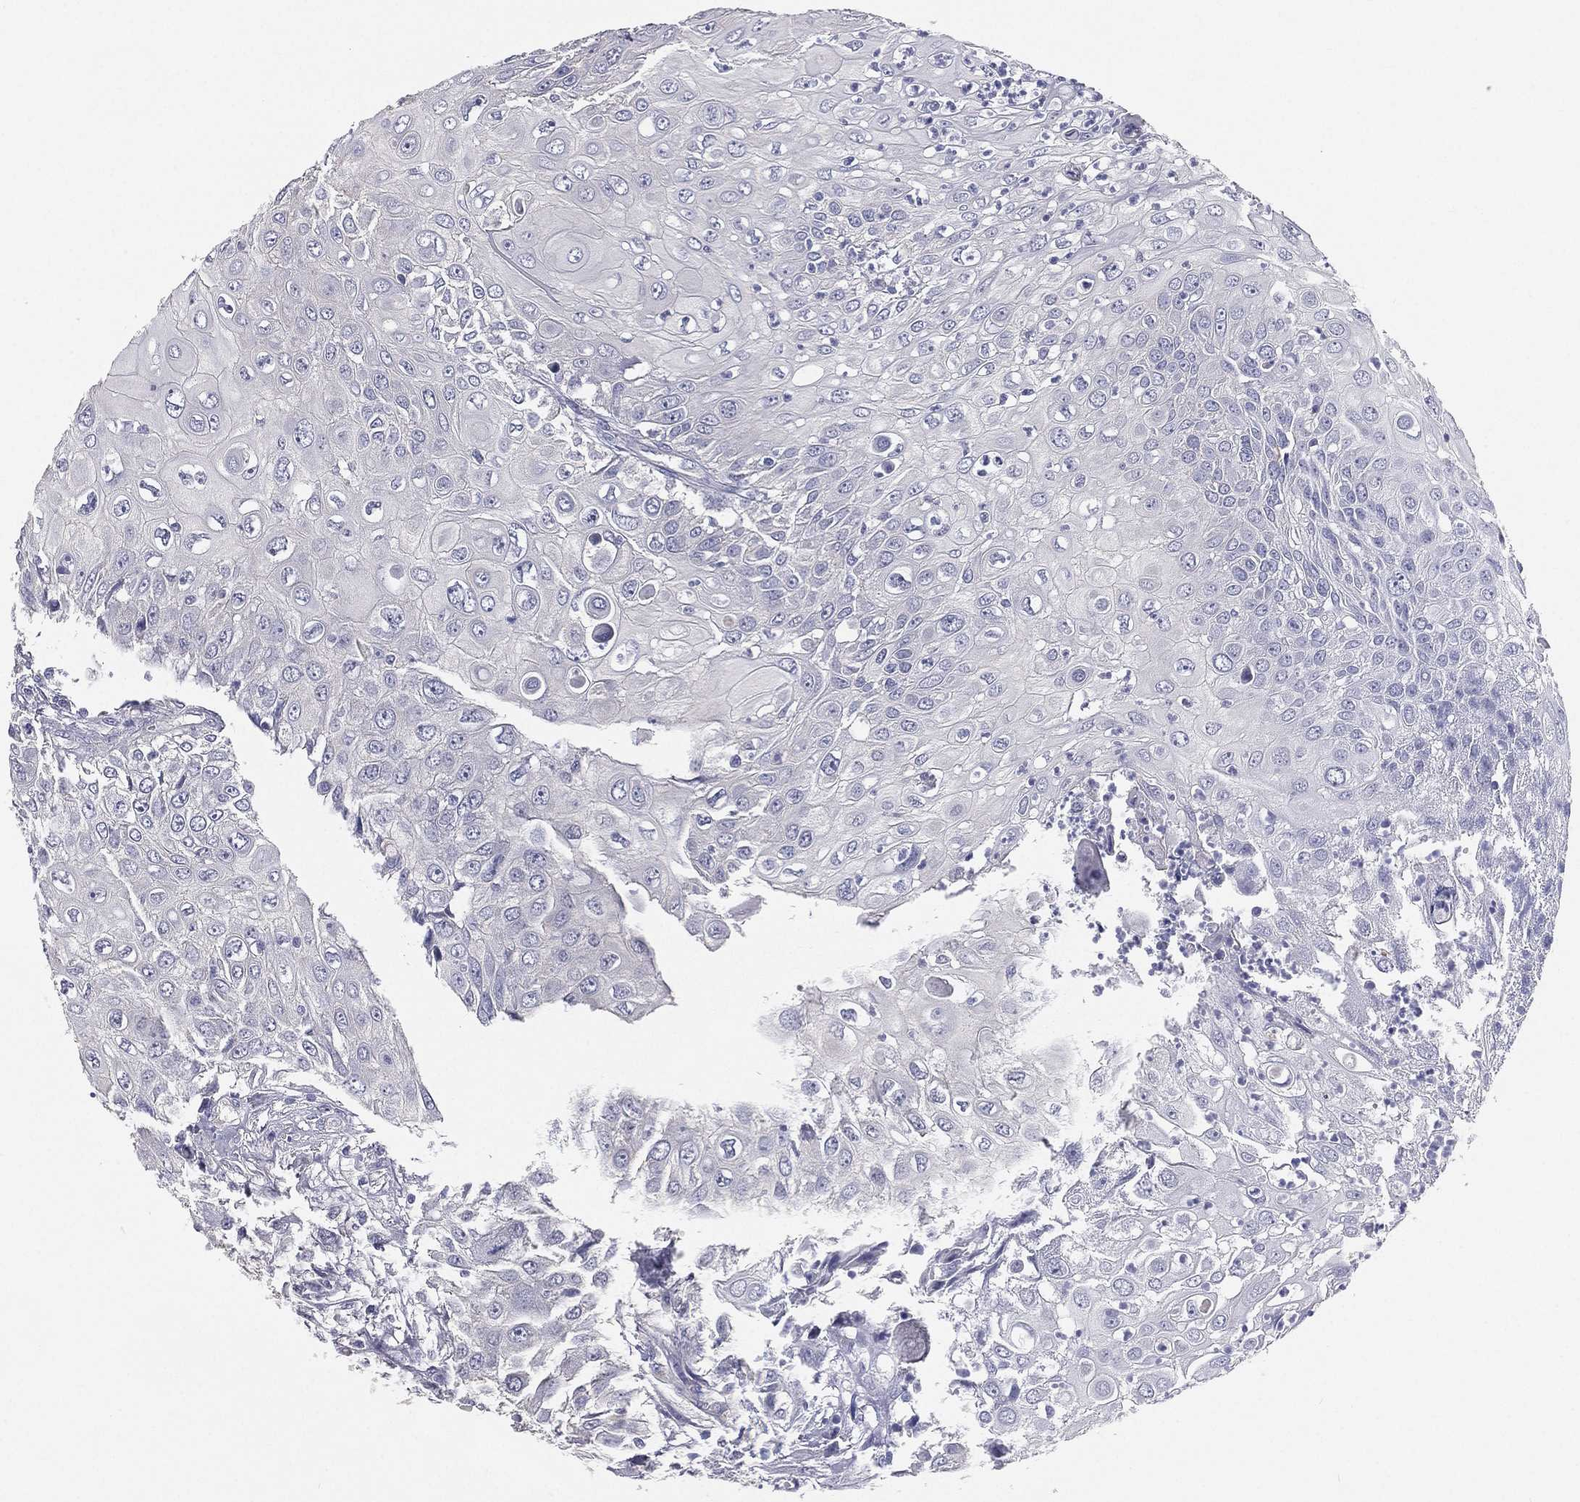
{"staining": {"intensity": "negative", "quantity": "none", "location": "none"}, "tissue": "urothelial cancer", "cell_type": "Tumor cells", "image_type": "cancer", "snomed": [{"axis": "morphology", "description": "Urothelial carcinoma, High grade"}, {"axis": "topography", "description": "Urinary bladder"}], "caption": "Tumor cells are negative for protein expression in human urothelial carcinoma (high-grade).", "gene": "MUC13", "patient": {"sex": "female", "age": 79}}